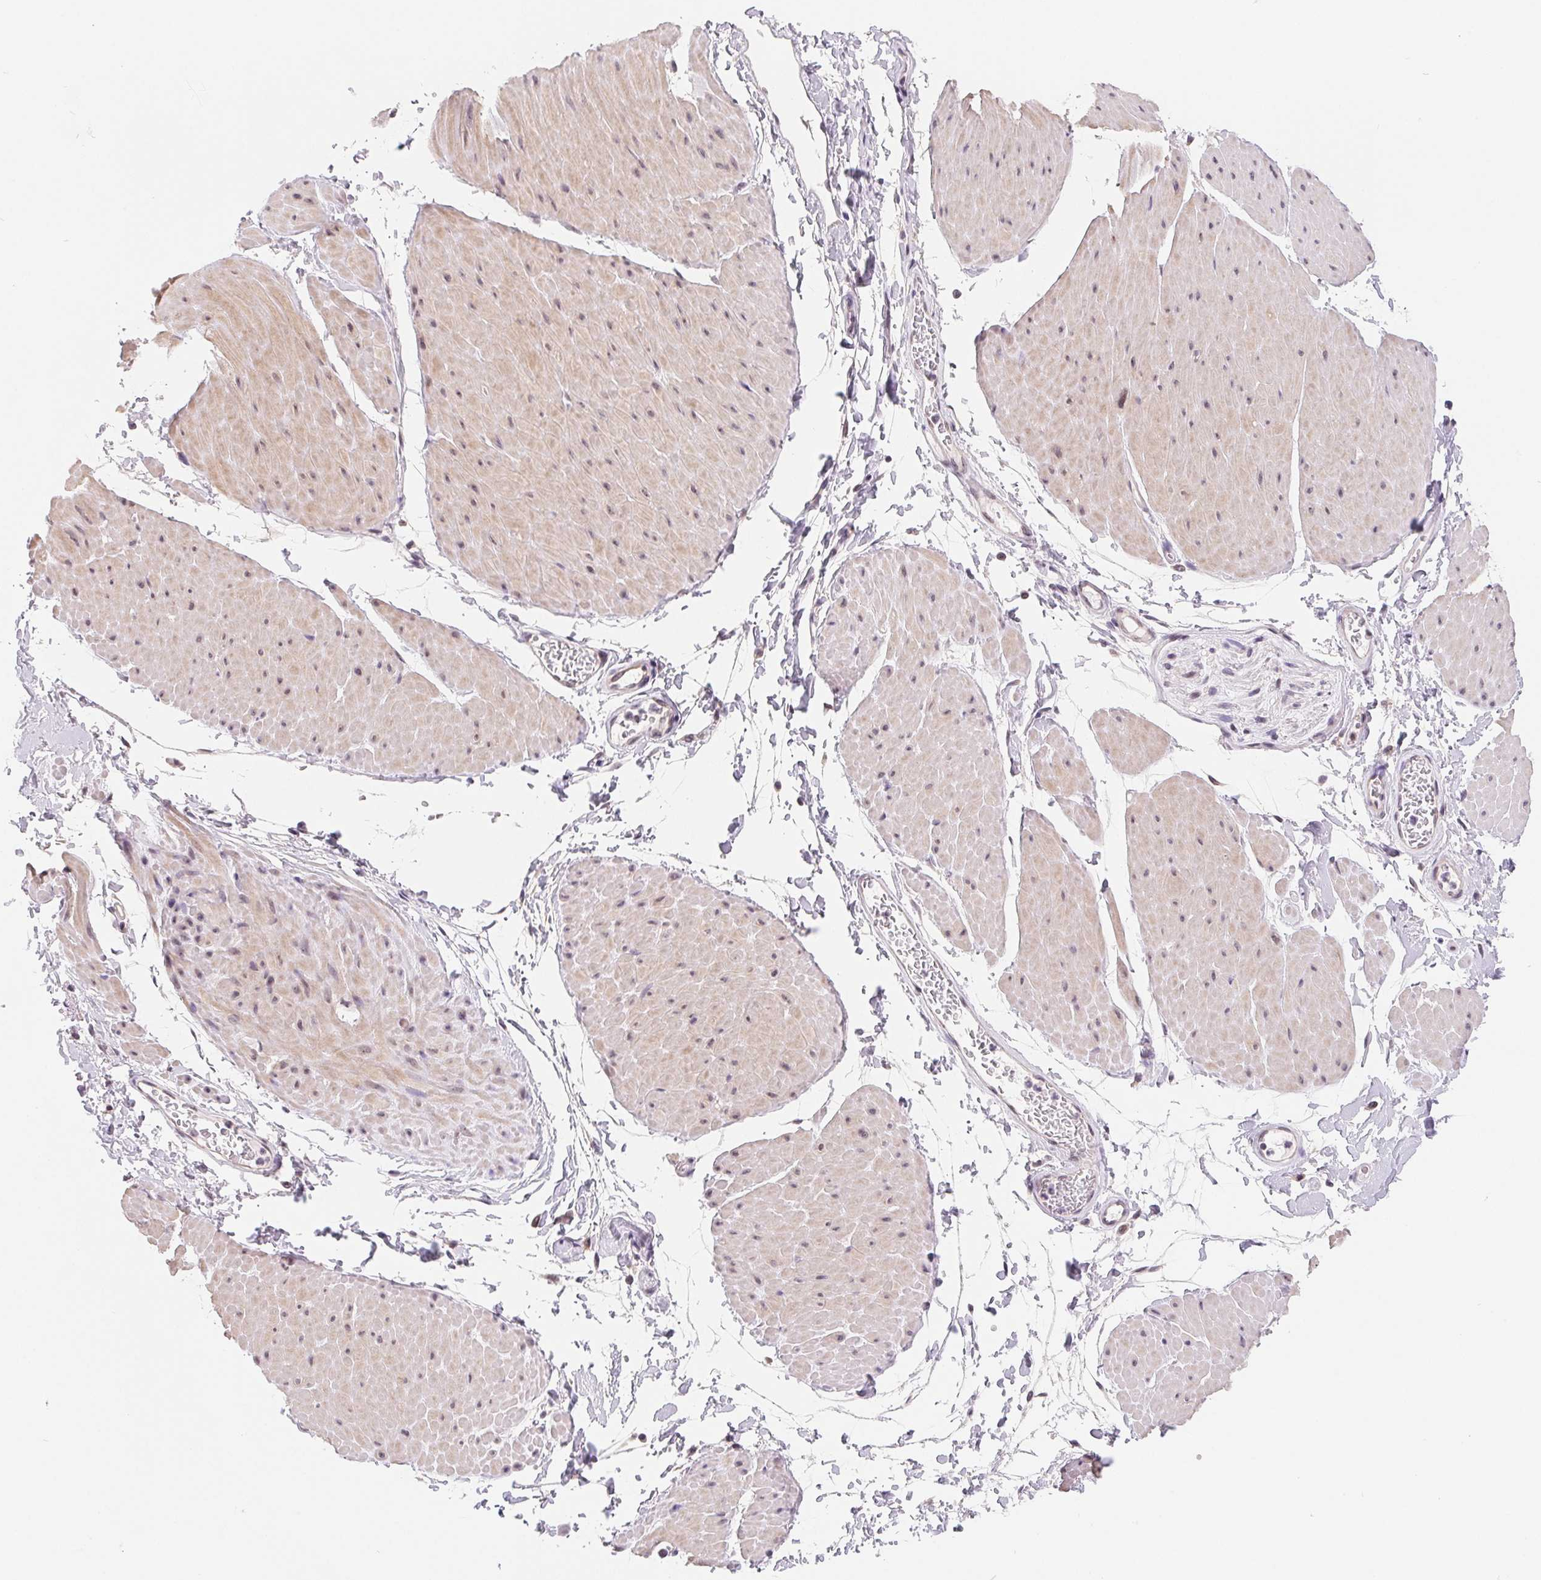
{"staining": {"intensity": "negative", "quantity": "none", "location": "none"}, "tissue": "adipose tissue", "cell_type": "Adipocytes", "image_type": "normal", "snomed": [{"axis": "morphology", "description": "Normal tissue, NOS"}, {"axis": "topography", "description": "Smooth muscle"}, {"axis": "topography", "description": "Peripheral nerve tissue"}], "caption": "Immunohistochemistry (IHC) micrograph of unremarkable adipose tissue: adipose tissue stained with DAB (3,3'-diaminobenzidine) reveals no significant protein expression in adipocytes. (DAB (3,3'-diaminobenzidine) immunohistochemistry with hematoxylin counter stain).", "gene": "LCA5L", "patient": {"sex": "male", "age": 58}}